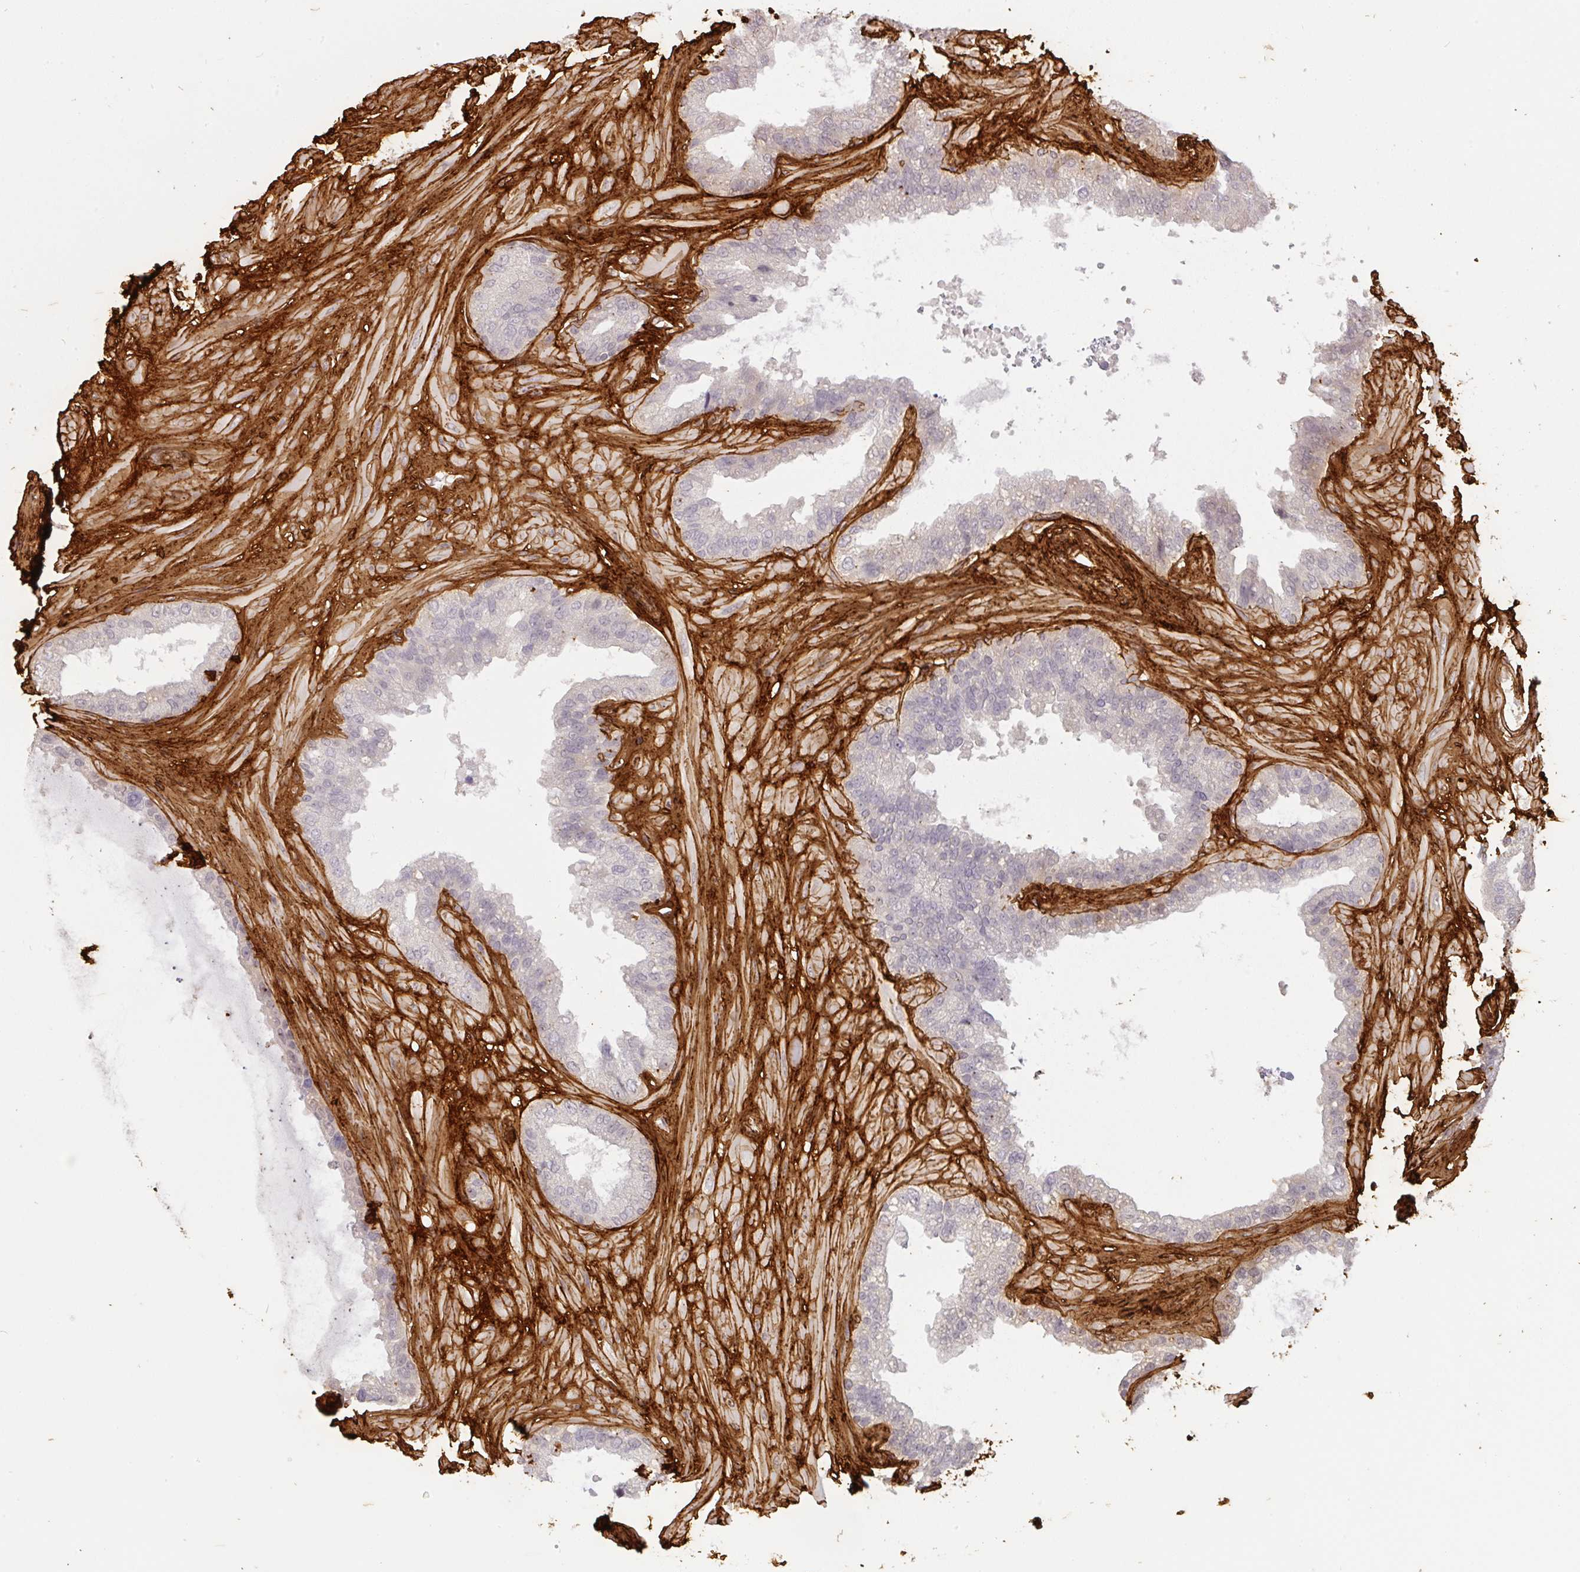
{"staining": {"intensity": "negative", "quantity": "none", "location": "none"}, "tissue": "seminal vesicle", "cell_type": "Glandular cells", "image_type": "normal", "snomed": [{"axis": "morphology", "description": "Normal tissue, NOS"}, {"axis": "topography", "description": "Seminal veicle"}, {"axis": "topography", "description": "Peripheral nerve tissue"}], "caption": "This histopathology image is of normal seminal vesicle stained with immunohistochemistry to label a protein in brown with the nuclei are counter-stained blue. There is no staining in glandular cells. (DAB immunohistochemistry with hematoxylin counter stain).", "gene": "COL3A1", "patient": {"sex": "male", "age": 76}}